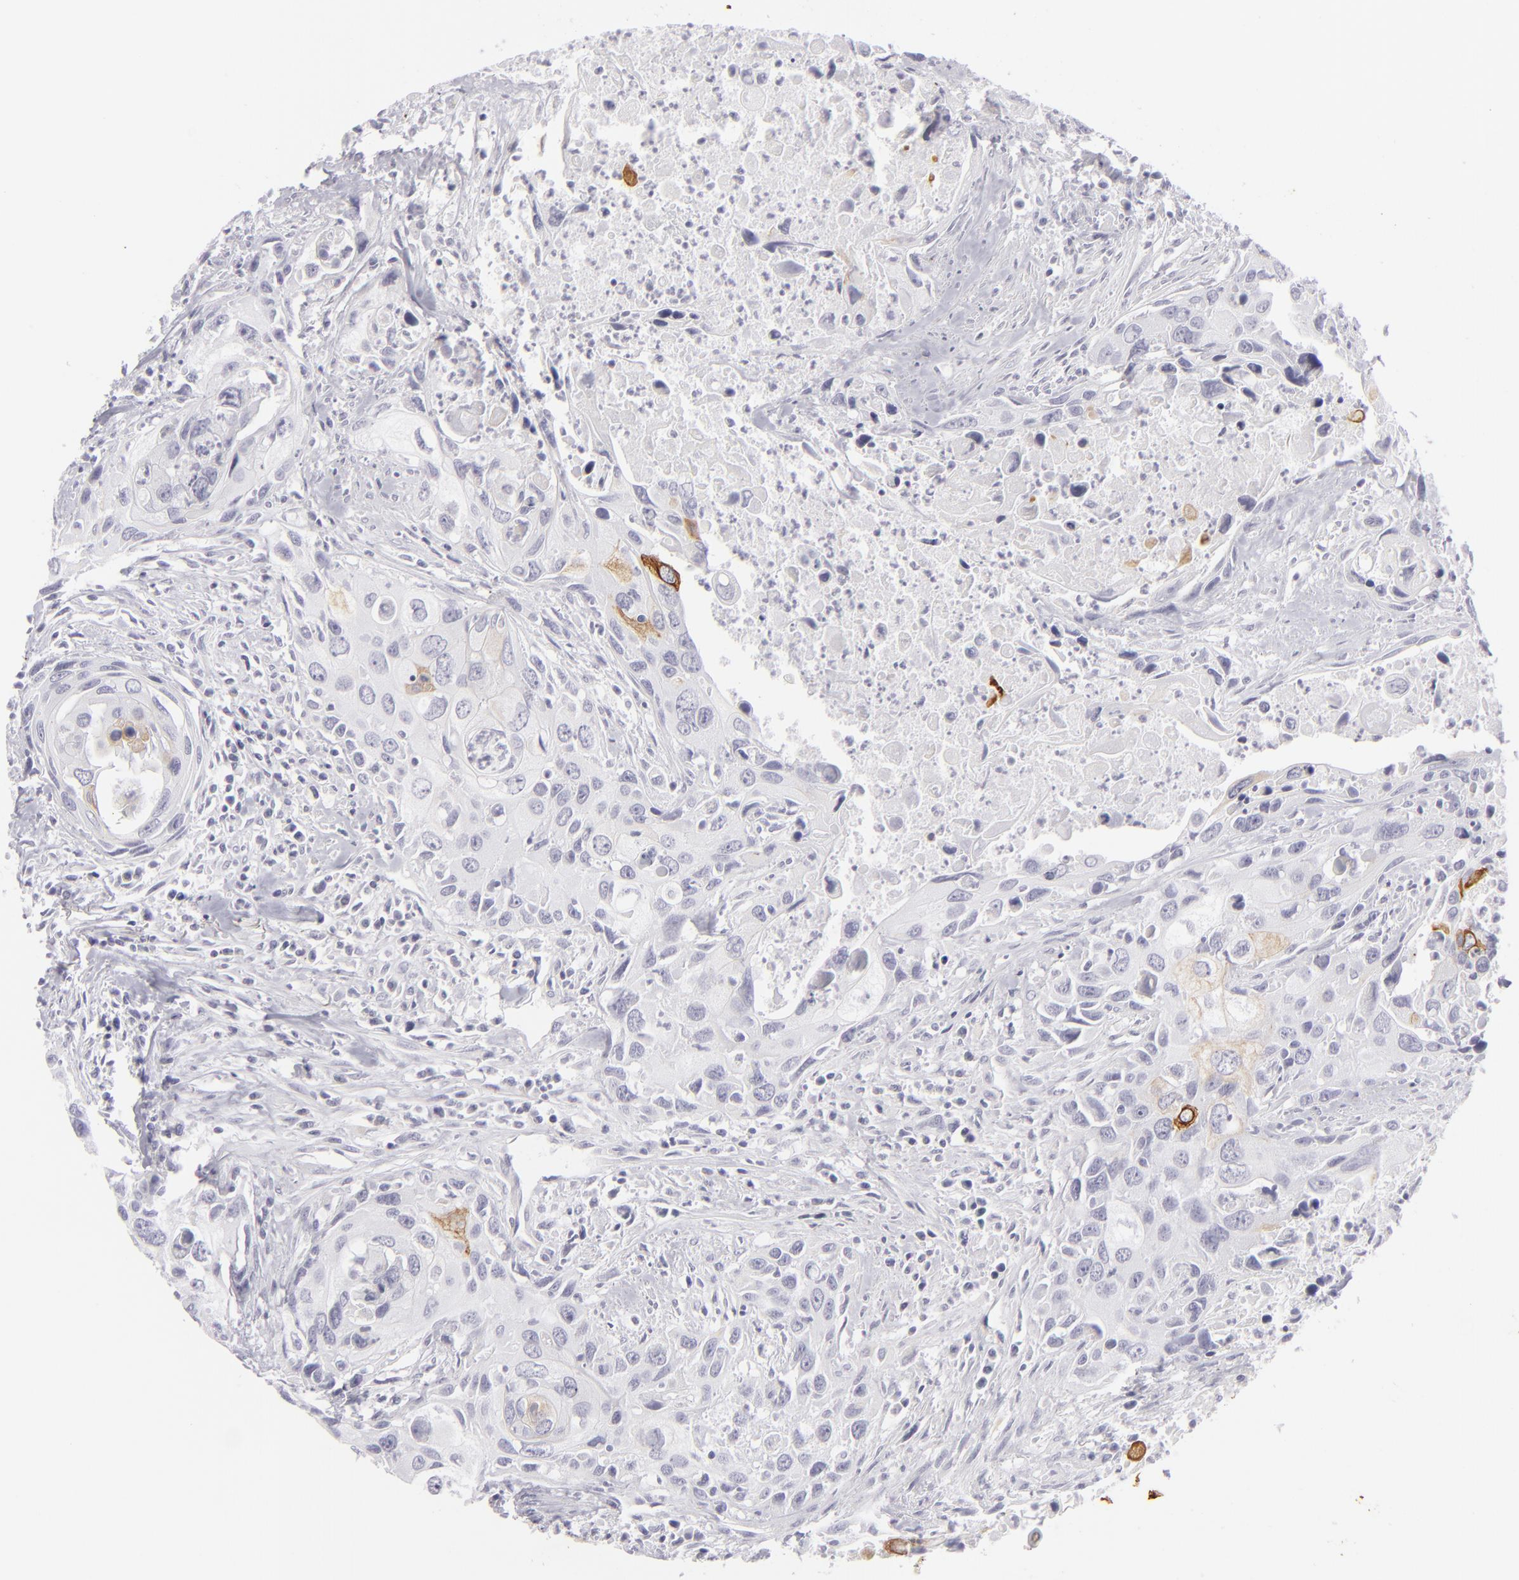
{"staining": {"intensity": "moderate", "quantity": "<25%", "location": "cytoplasmic/membranous"}, "tissue": "urothelial cancer", "cell_type": "Tumor cells", "image_type": "cancer", "snomed": [{"axis": "morphology", "description": "Urothelial carcinoma, High grade"}, {"axis": "topography", "description": "Urinary bladder"}], "caption": "Tumor cells demonstrate low levels of moderate cytoplasmic/membranous staining in about <25% of cells in human urothelial carcinoma (high-grade).", "gene": "KRT1", "patient": {"sex": "male", "age": 71}}